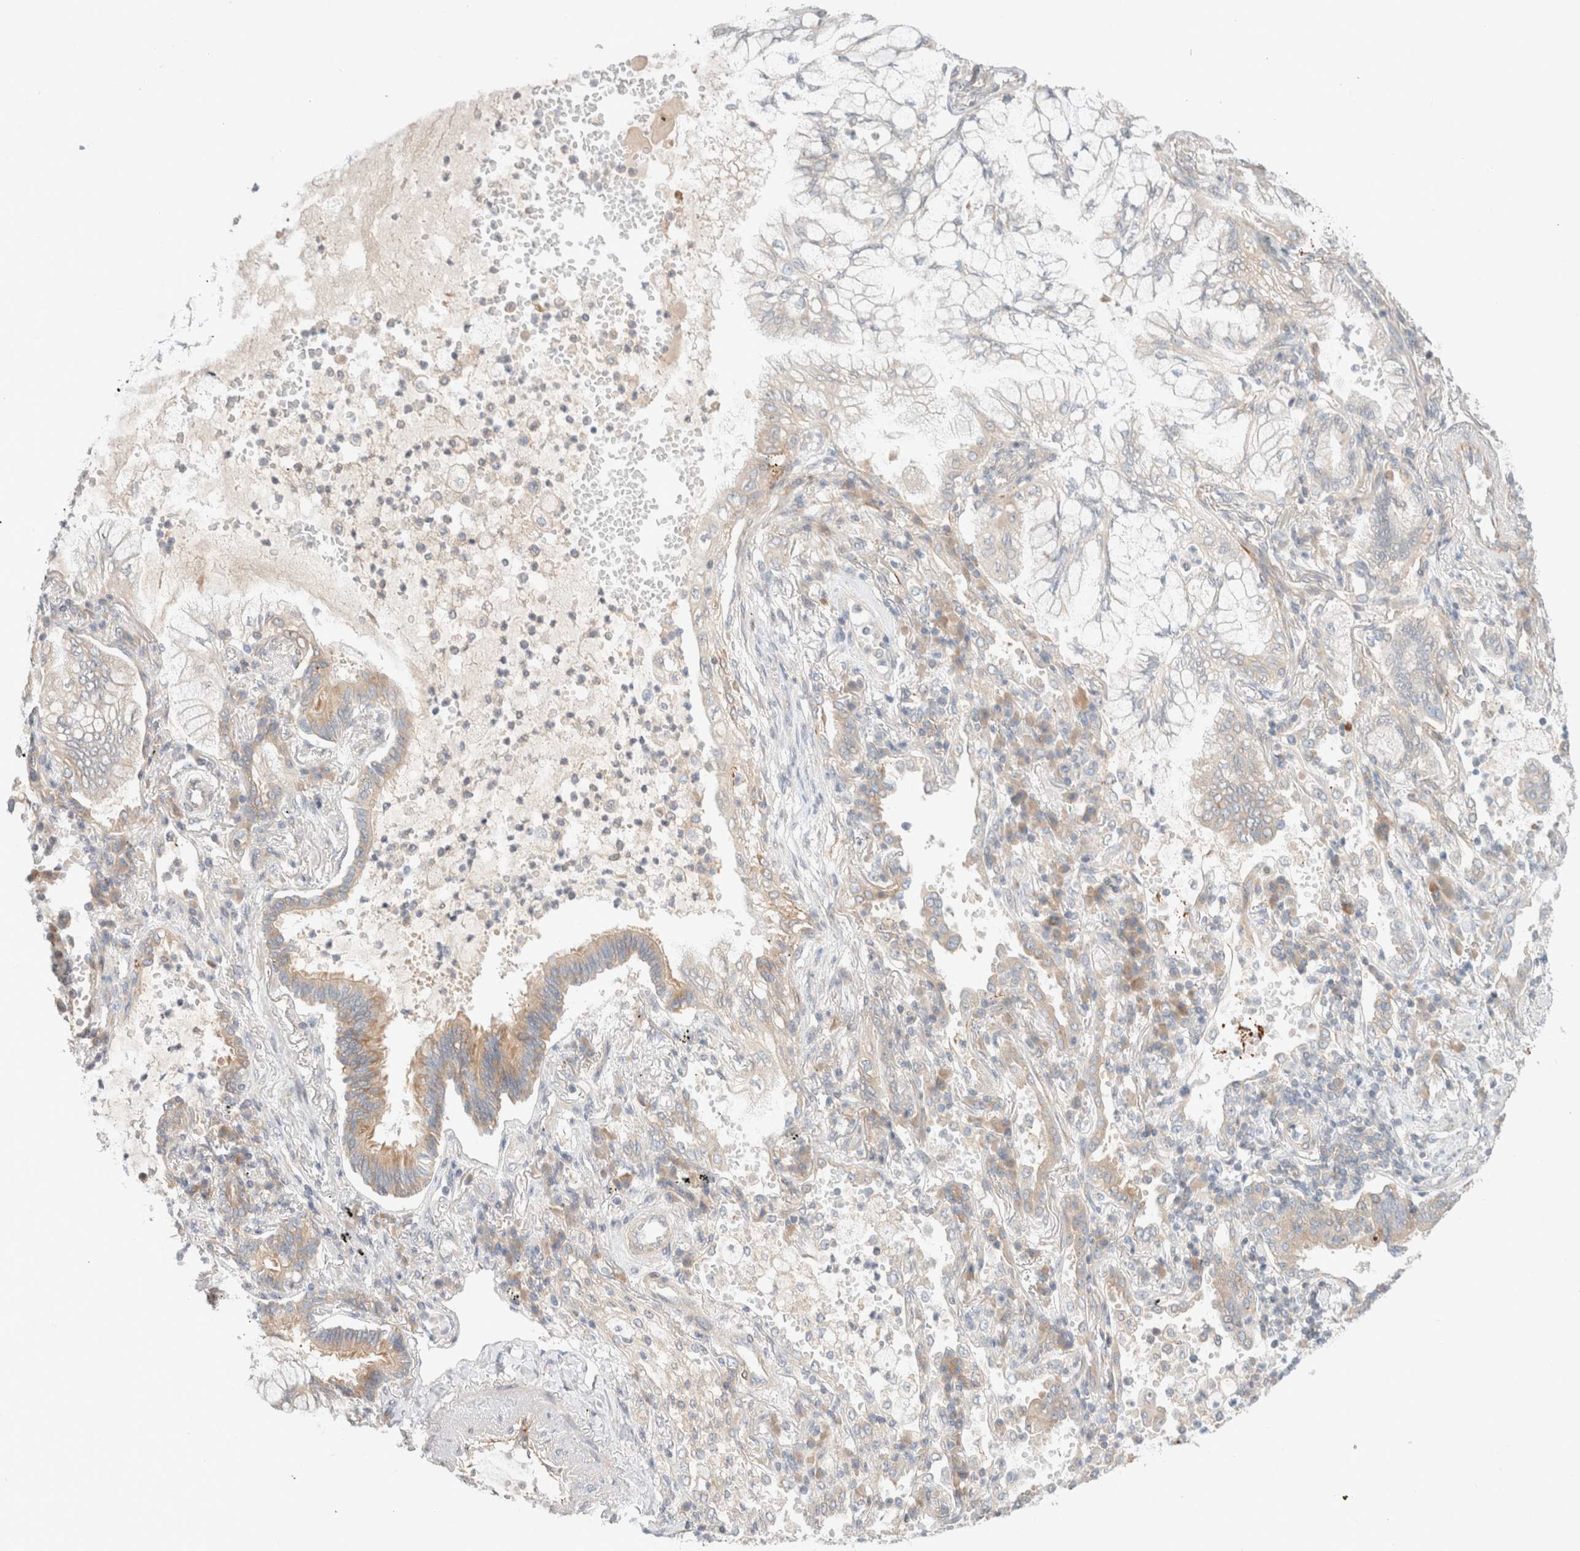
{"staining": {"intensity": "weak", "quantity": "<25%", "location": "cytoplasmic/membranous"}, "tissue": "lung cancer", "cell_type": "Tumor cells", "image_type": "cancer", "snomed": [{"axis": "morphology", "description": "Adenocarcinoma, NOS"}, {"axis": "topography", "description": "Lung"}], "caption": "Immunohistochemistry (IHC) photomicrograph of neoplastic tissue: human lung cancer stained with DAB (3,3'-diaminobenzidine) demonstrates no significant protein staining in tumor cells.", "gene": "MARK3", "patient": {"sex": "female", "age": 70}}